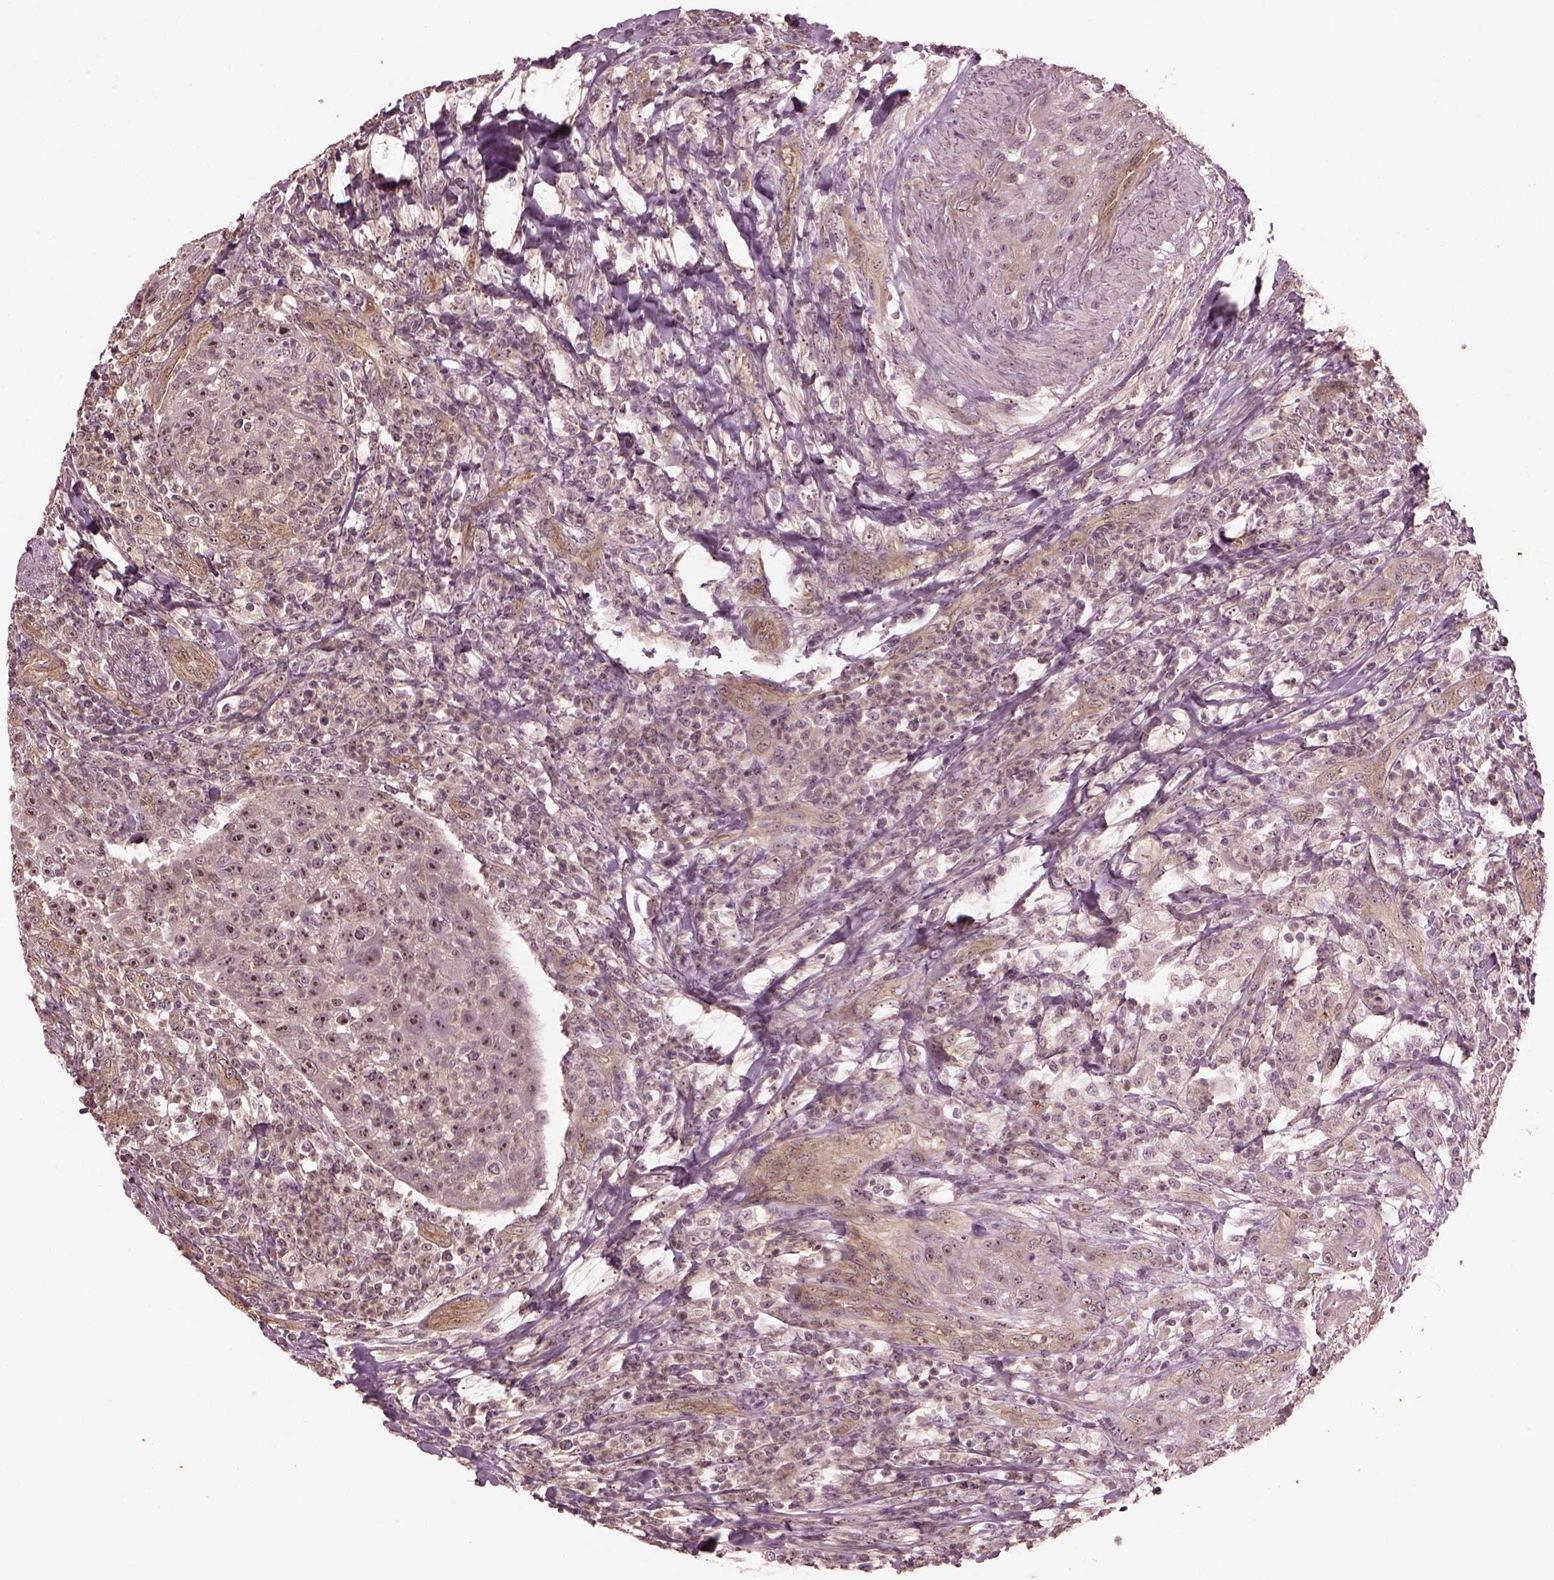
{"staining": {"intensity": "moderate", "quantity": "25%-75%", "location": "nuclear"}, "tissue": "head and neck cancer", "cell_type": "Tumor cells", "image_type": "cancer", "snomed": [{"axis": "morphology", "description": "Squamous cell carcinoma, NOS"}, {"axis": "topography", "description": "Head-Neck"}], "caption": "IHC of human head and neck cancer (squamous cell carcinoma) shows medium levels of moderate nuclear expression in approximately 25%-75% of tumor cells. The protein is shown in brown color, while the nuclei are stained blue.", "gene": "GNRH1", "patient": {"sex": "male", "age": 69}}